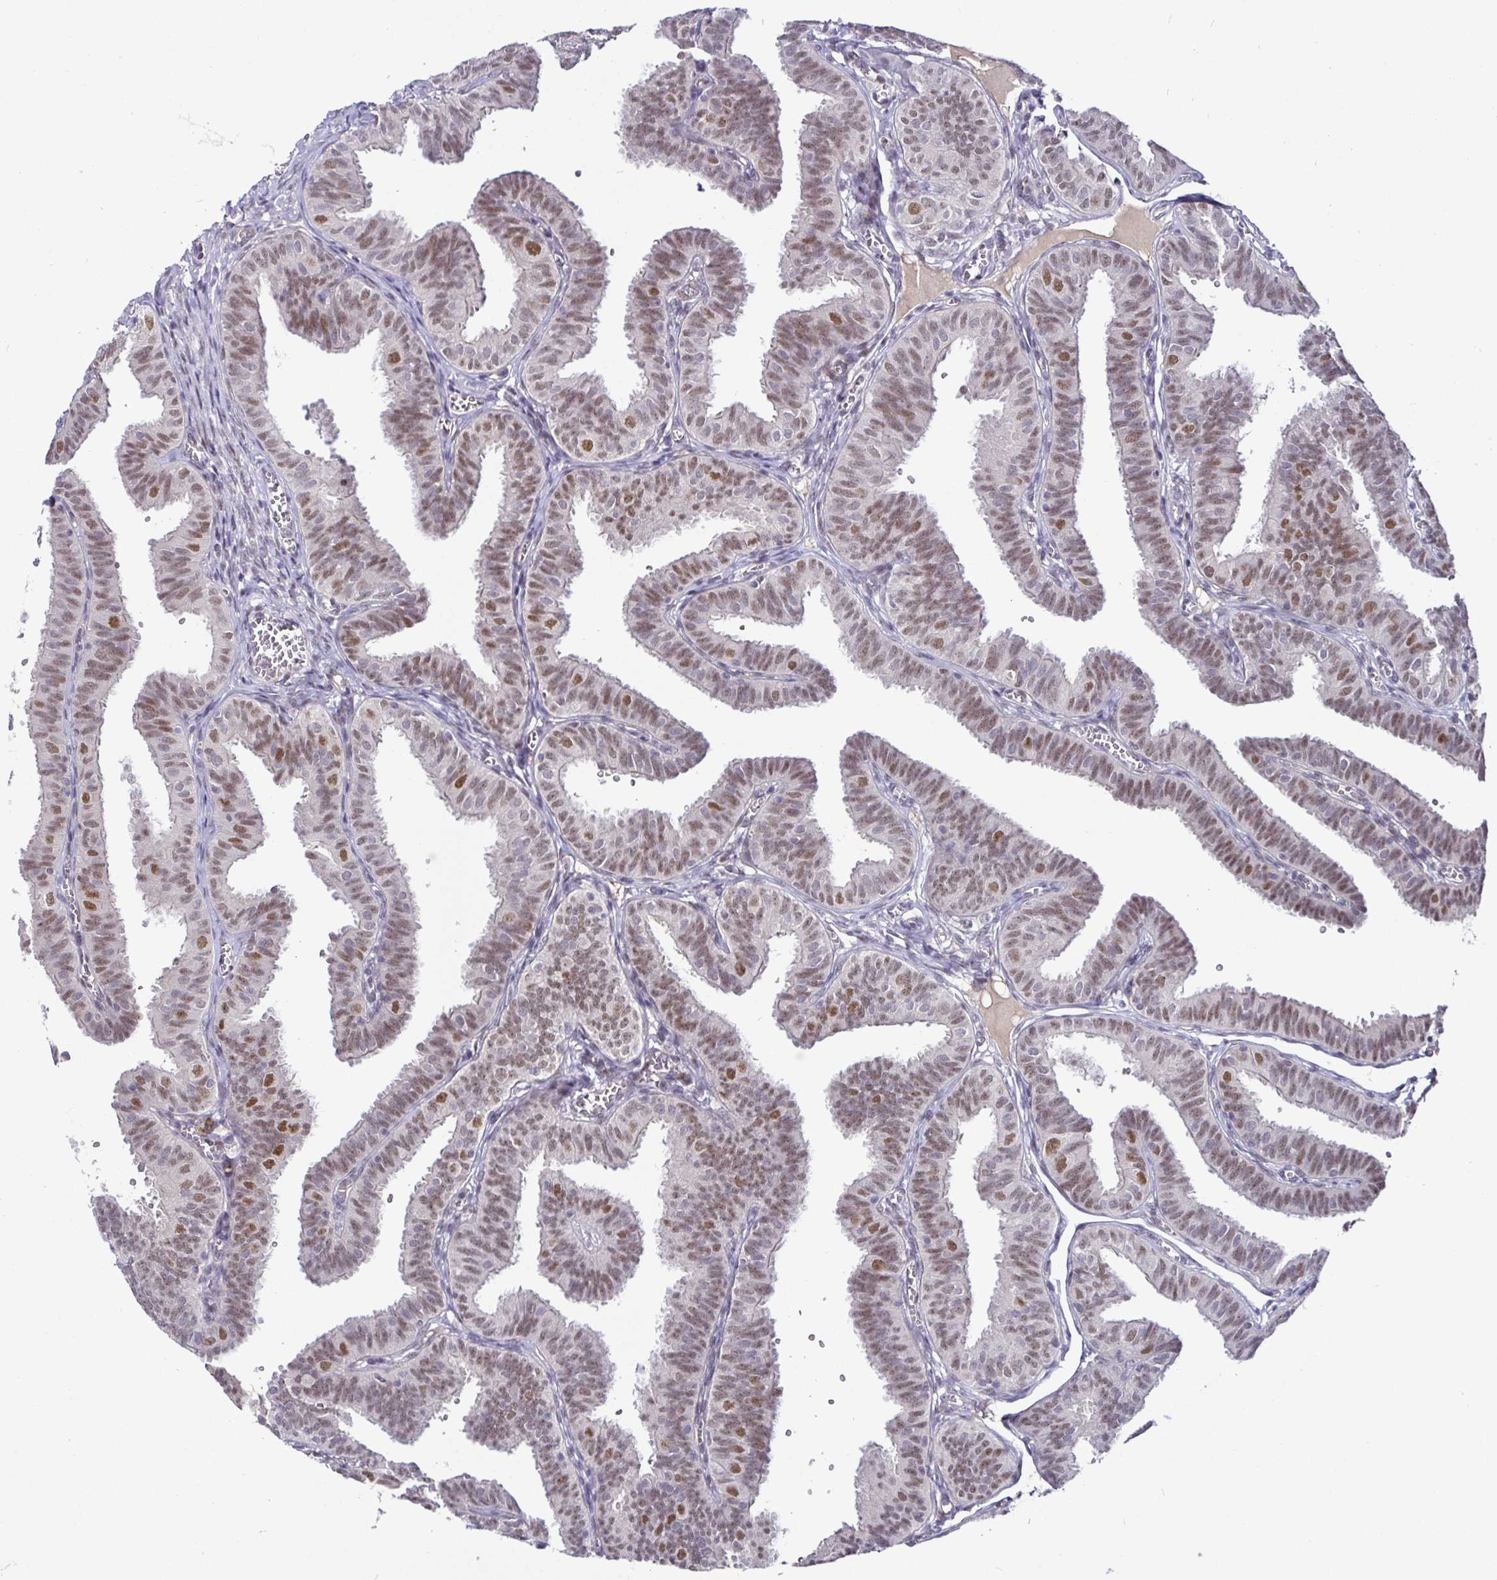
{"staining": {"intensity": "moderate", "quantity": ">75%", "location": "nuclear"}, "tissue": "fallopian tube", "cell_type": "Glandular cells", "image_type": "normal", "snomed": [{"axis": "morphology", "description": "Normal tissue, NOS"}, {"axis": "topography", "description": "Fallopian tube"}], "caption": "A high-resolution histopathology image shows immunohistochemistry (IHC) staining of unremarkable fallopian tube, which shows moderate nuclear positivity in about >75% of glandular cells.", "gene": "NUP188", "patient": {"sex": "female", "age": 25}}